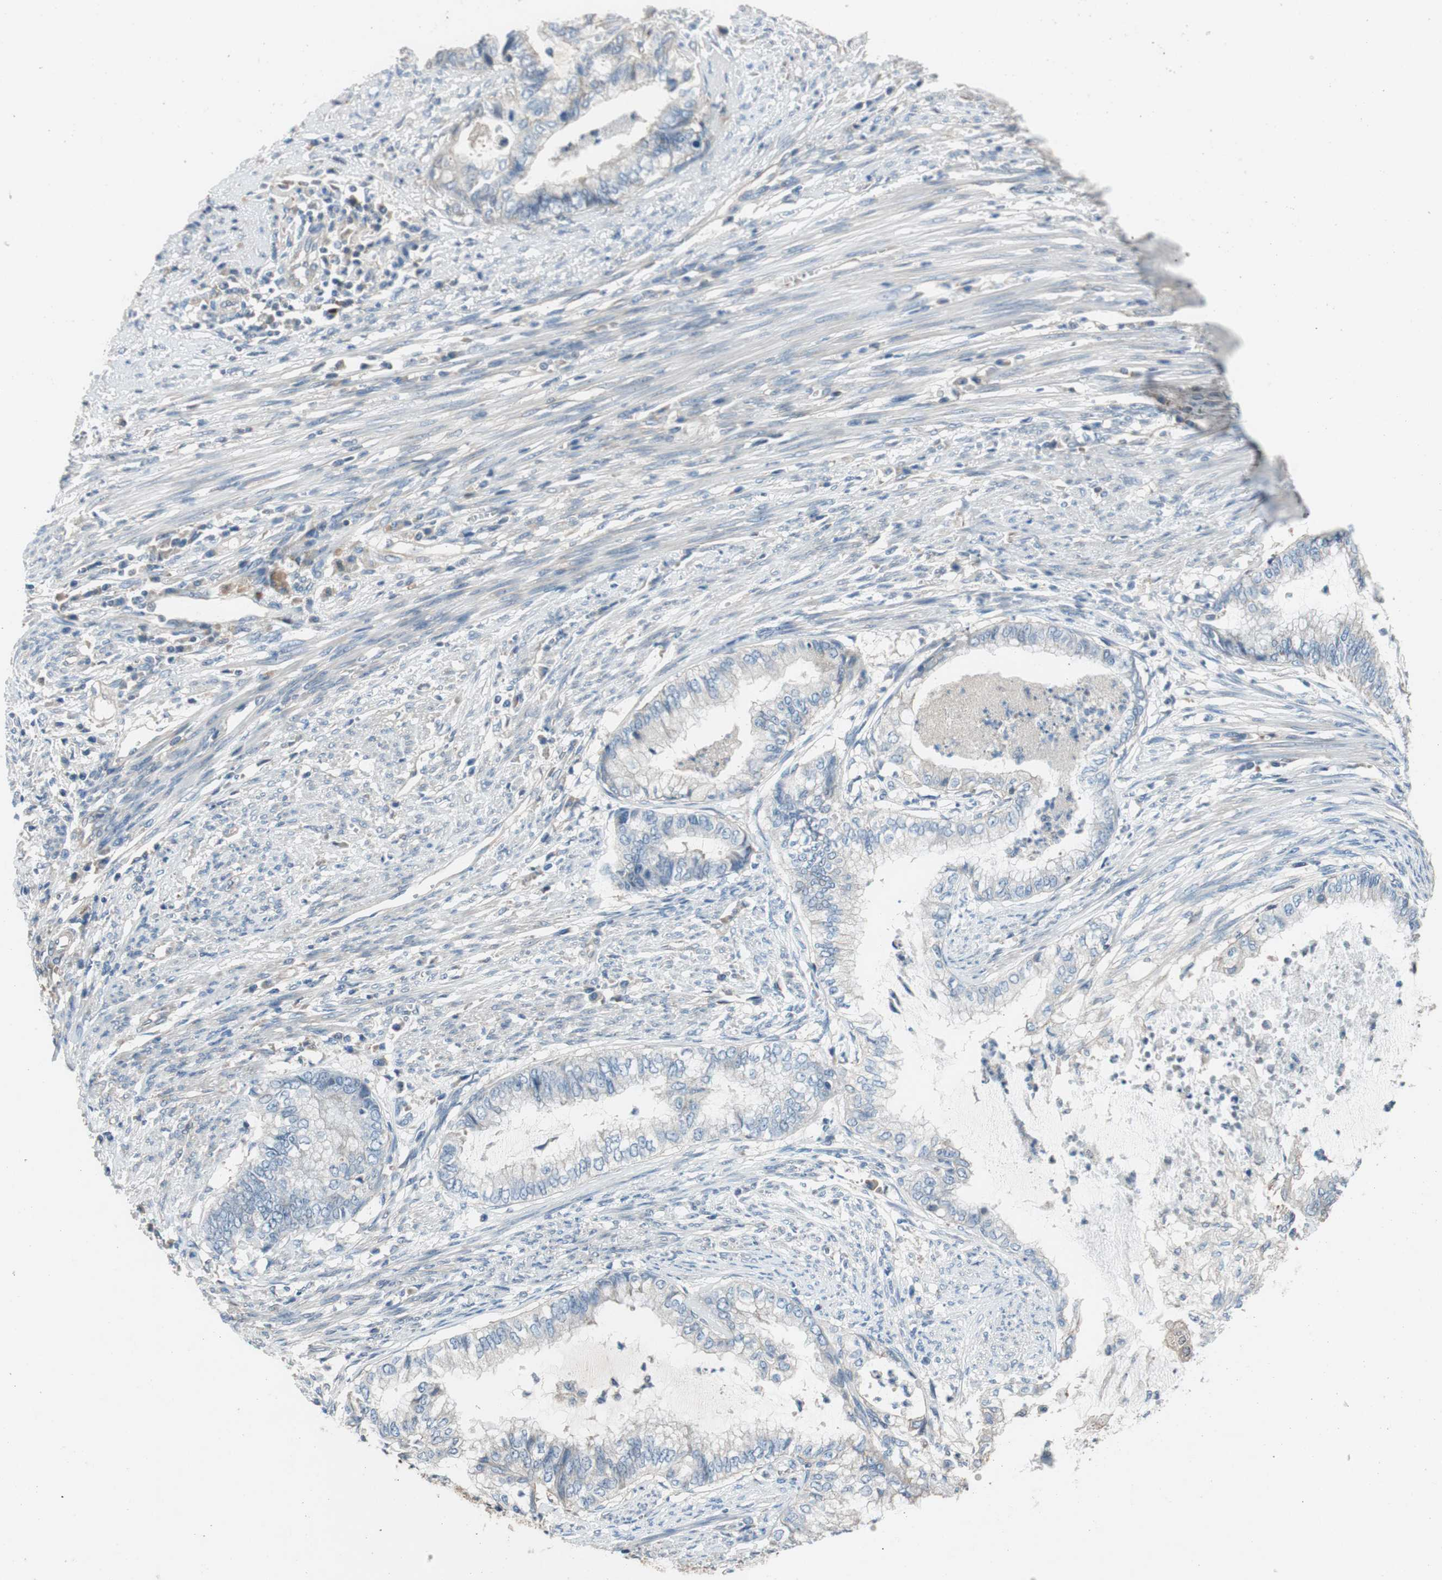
{"staining": {"intensity": "negative", "quantity": "none", "location": "none"}, "tissue": "endometrial cancer", "cell_type": "Tumor cells", "image_type": "cancer", "snomed": [{"axis": "morphology", "description": "Adenocarcinoma, NOS"}, {"axis": "topography", "description": "Endometrium"}], "caption": "An IHC image of adenocarcinoma (endometrial) is shown. There is no staining in tumor cells of adenocarcinoma (endometrial).", "gene": "CALML3", "patient": {"sex": "female", "age": 79}}